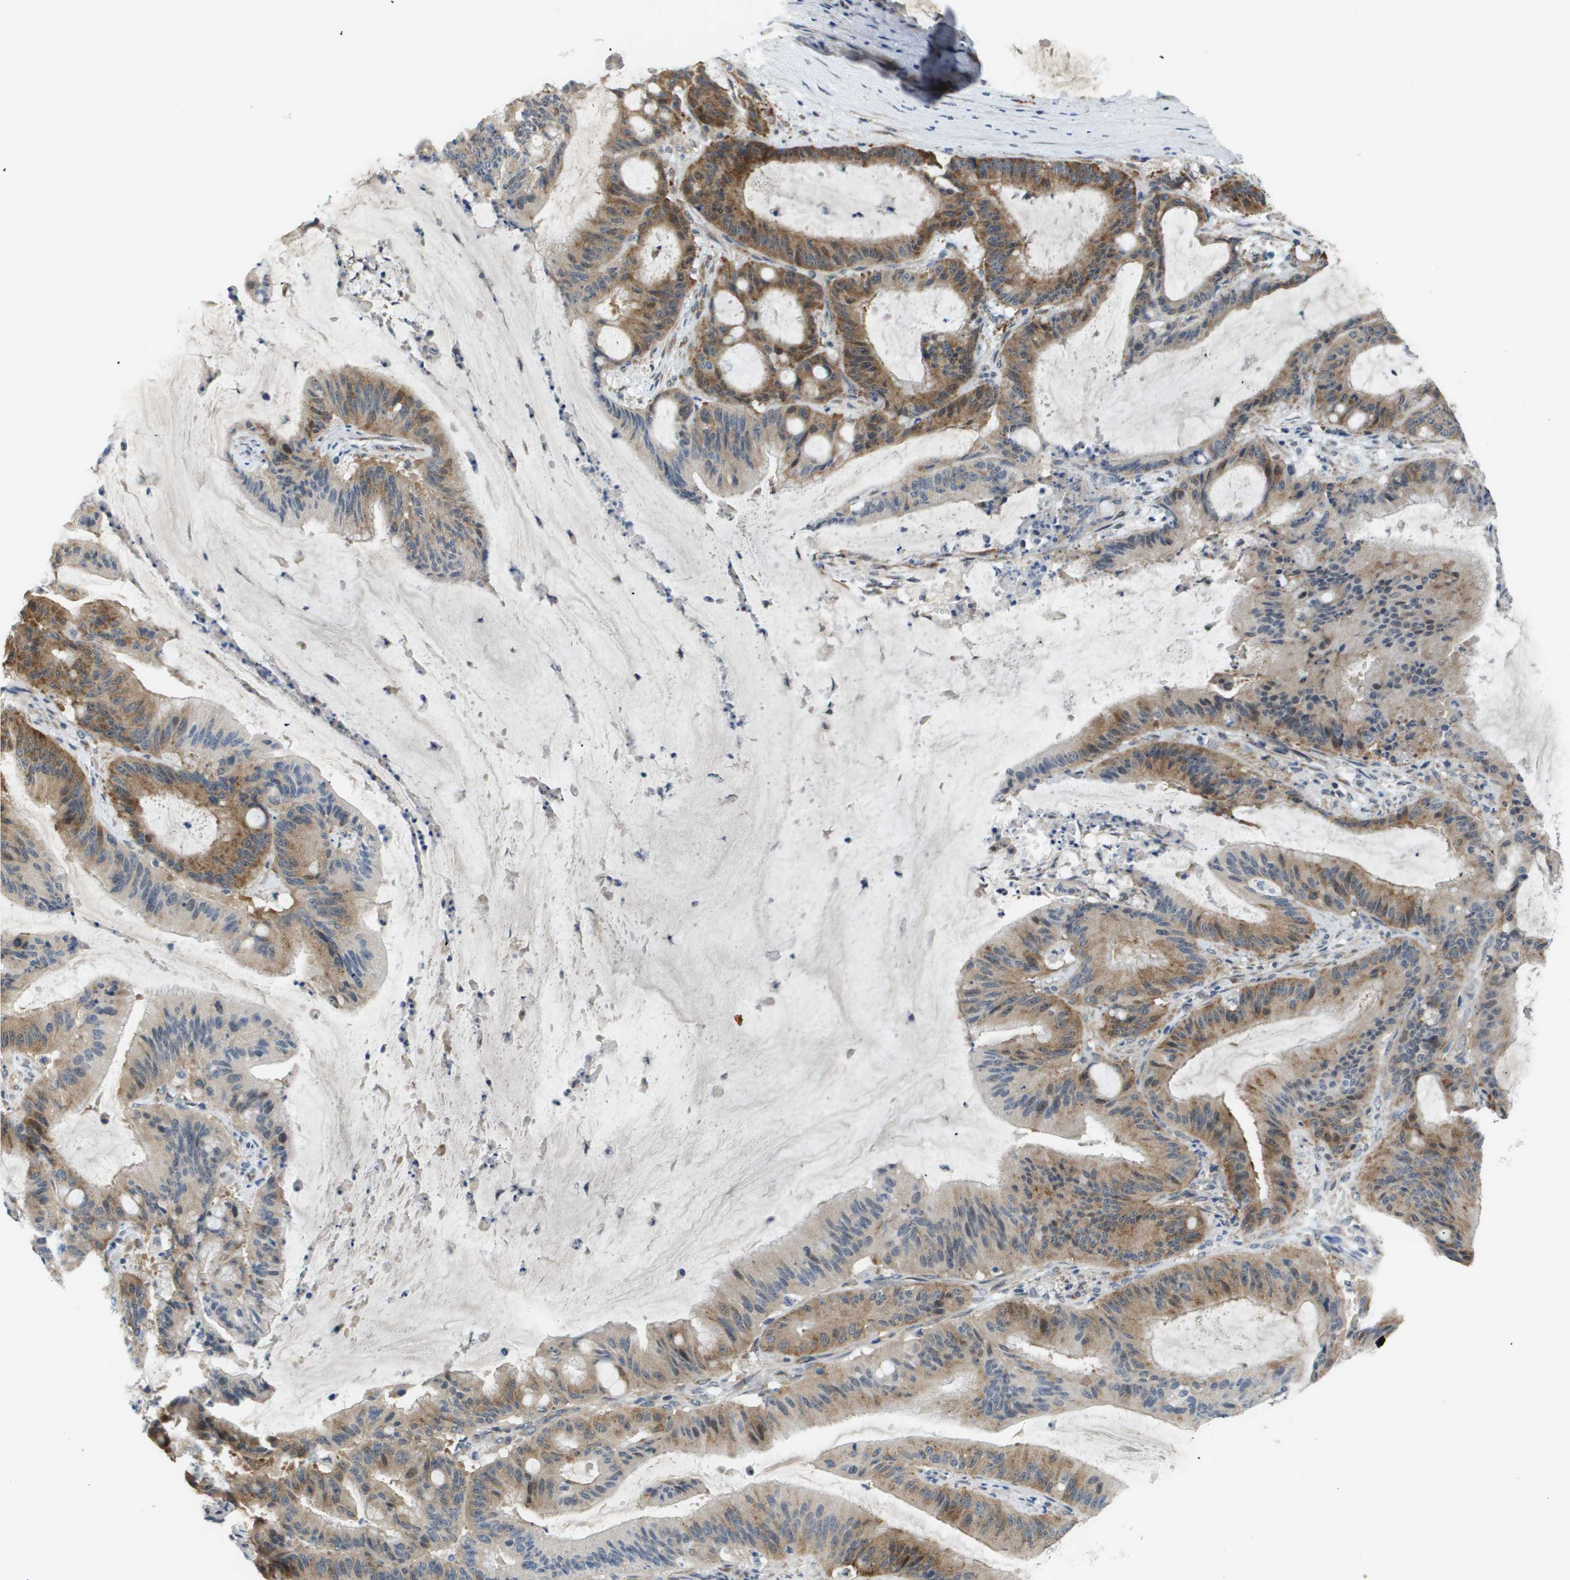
{"staining": {"intensity": "moderate", "quantity": ">75%", "location": "cytoplasmic/membranous"}, "tissue": "liver cancer", "cell_type": "Tumor cells", "image_type": "cancer", "snomed": [{"axis": "morphology", "description": "Normal tissue, NOS"}, {"axis": "morphology", "description": "Cholangiocarcinoma"}, {"axis": "topography", "description": "Liver"}, {"axis": "topography", "description": "Peripheral nerve tissue"}], "caption": "DAB immunohistochemical staining of liver cholangiocarcinoma exhibits moderate cytoplasmic/membranous protein positivity in about >75% of tumor cells.", "gene": "OTUD5", "patient": {"sex": "female", "age": 73}}